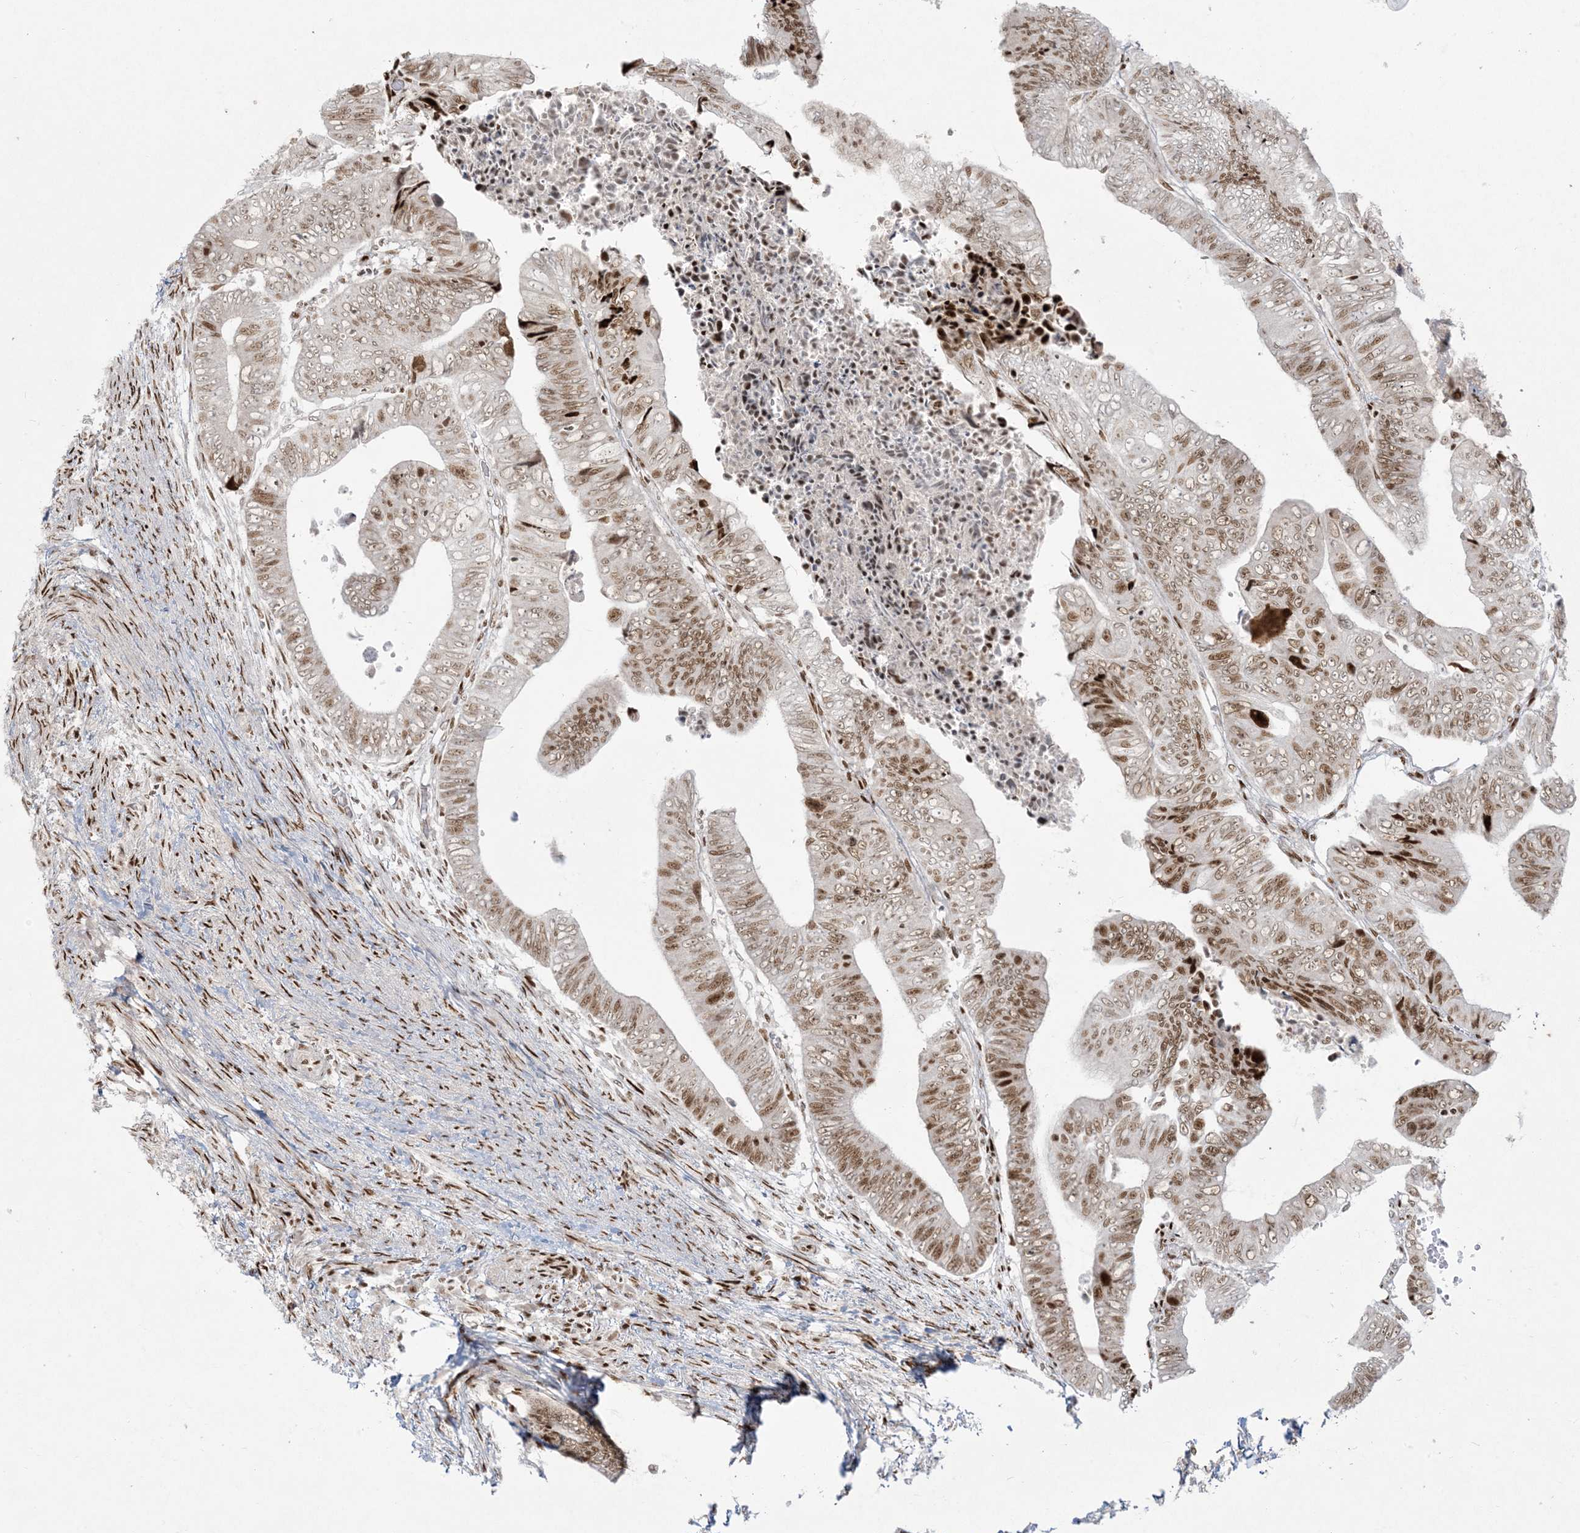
{"staining": {"intensity": "moderate", "quantity": ">75%", "location": "nuclear"}, "tissue": "colorectal cancer", "cell_type": "Tumor cells", "image_type": "cancer", "snomed": [{"axis": "morphology", "description": "Adenocarcinoma, NOS"}, {"axis": "topography", "description": "Rectum"}], "caption": "An image of human colorectal adenocarcinoma stained for a protein exhibits moderate nuclear brown staining in tumor cells. Immunohistochemistry stains the protein in brown and the nuclei are stained blue.", "gene": "RBM10", "patient": {"sex": "female", "age": 65}}